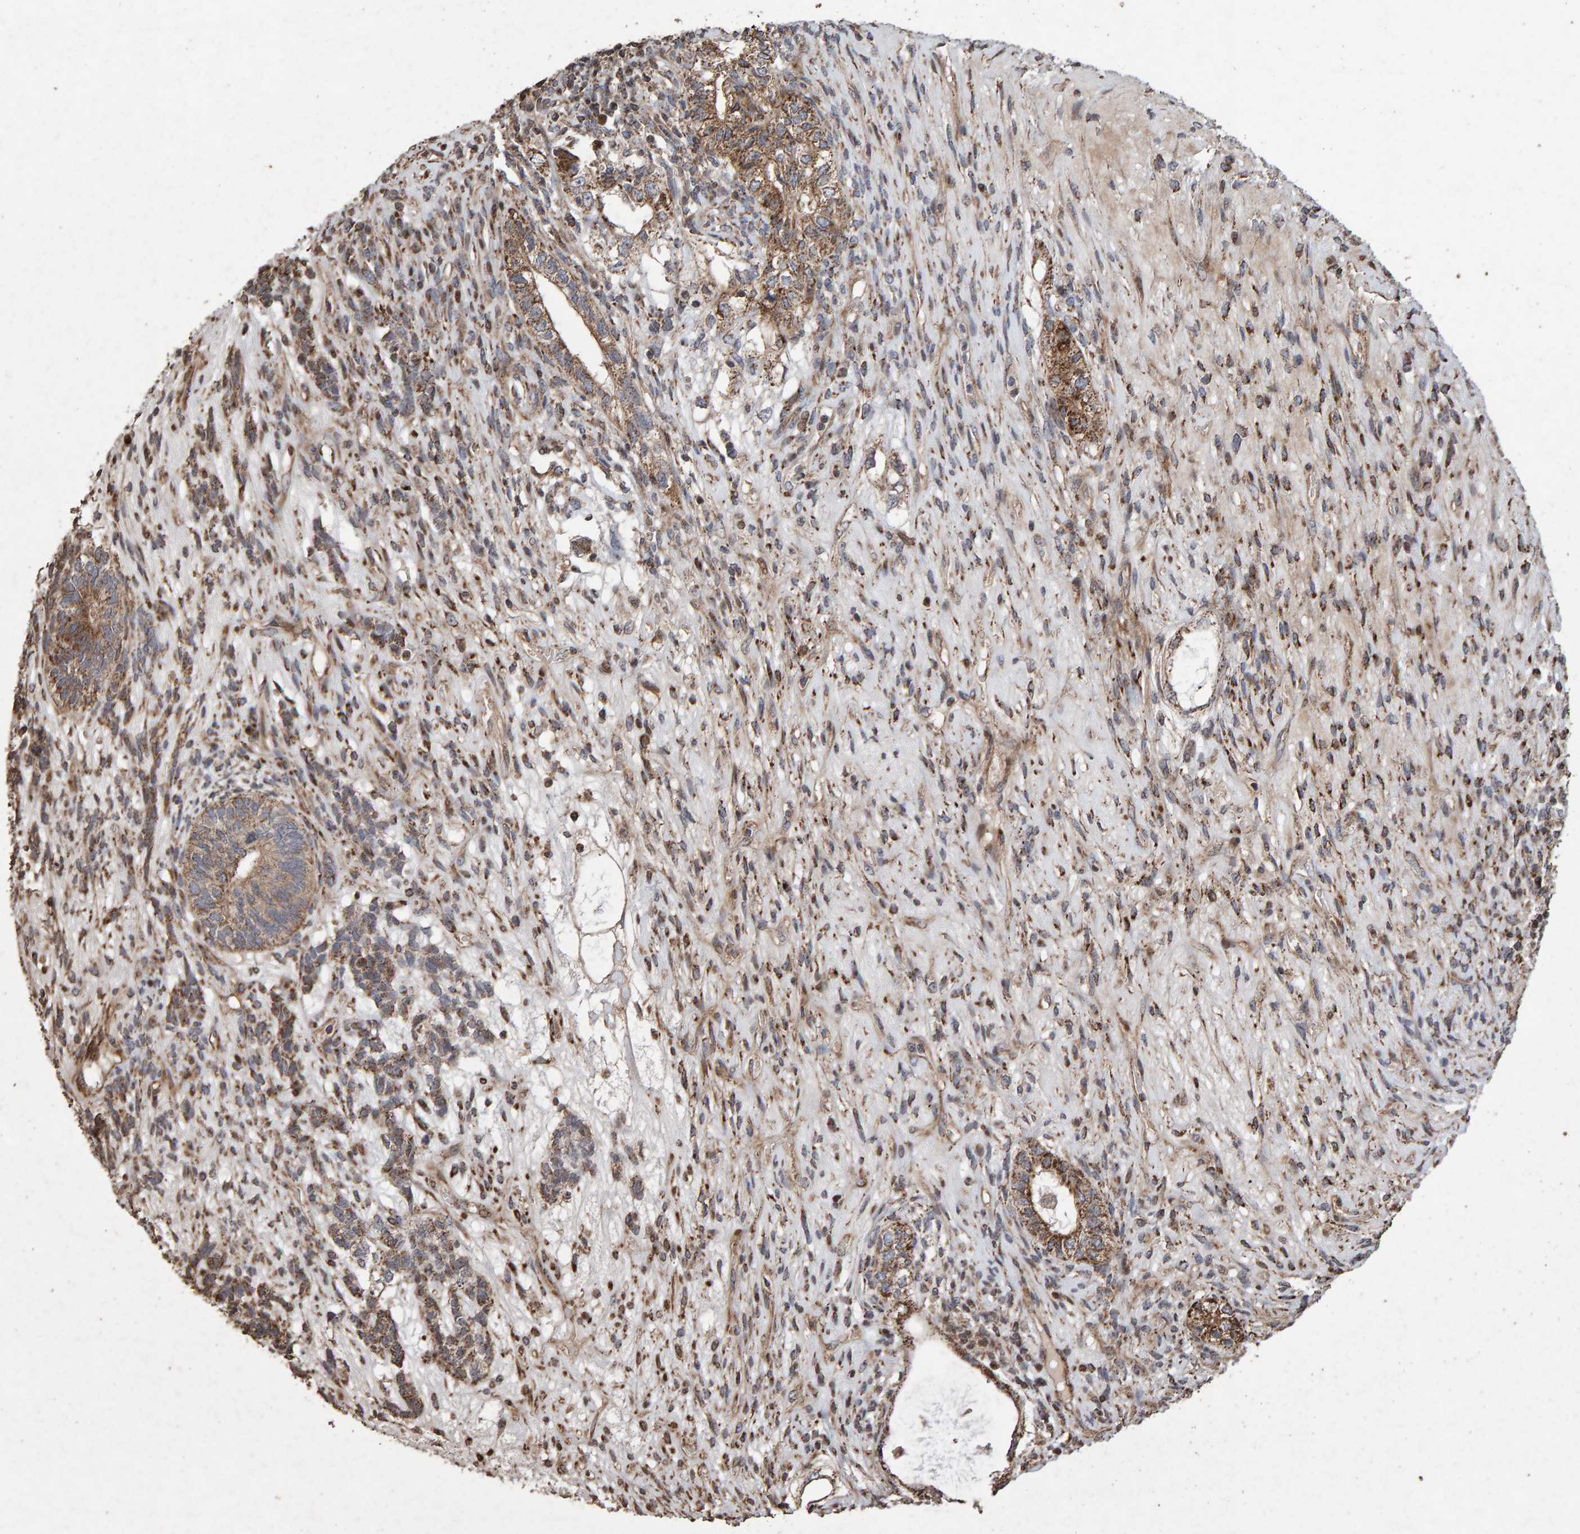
{"staining": {"intensity": "weak", "quantity": ">75%", "location": "cytoplasmic/membranous"}, "tissue": "testis cancer", "cell_type": "Tumor cells", "image_type": "cancer", "snomed": [{"axis": "morphology", "description": "Seminoma, NOS"}, {"axis": "topography", "description": "Testis"}], "caption": "A low amount of weak cytoplasmic/membranous staining is seen in about >75% of tumor cells in testis cancer tissue. The staining was performed using DAB (3,3'-diaminobenzidine) to visualize the protein expression in brown, while the nuclei were stained in blue with hematoxylin (Magnification: 20x).", "gene": "OSBP2", "patient": {"sex": "male", "age": 28}}